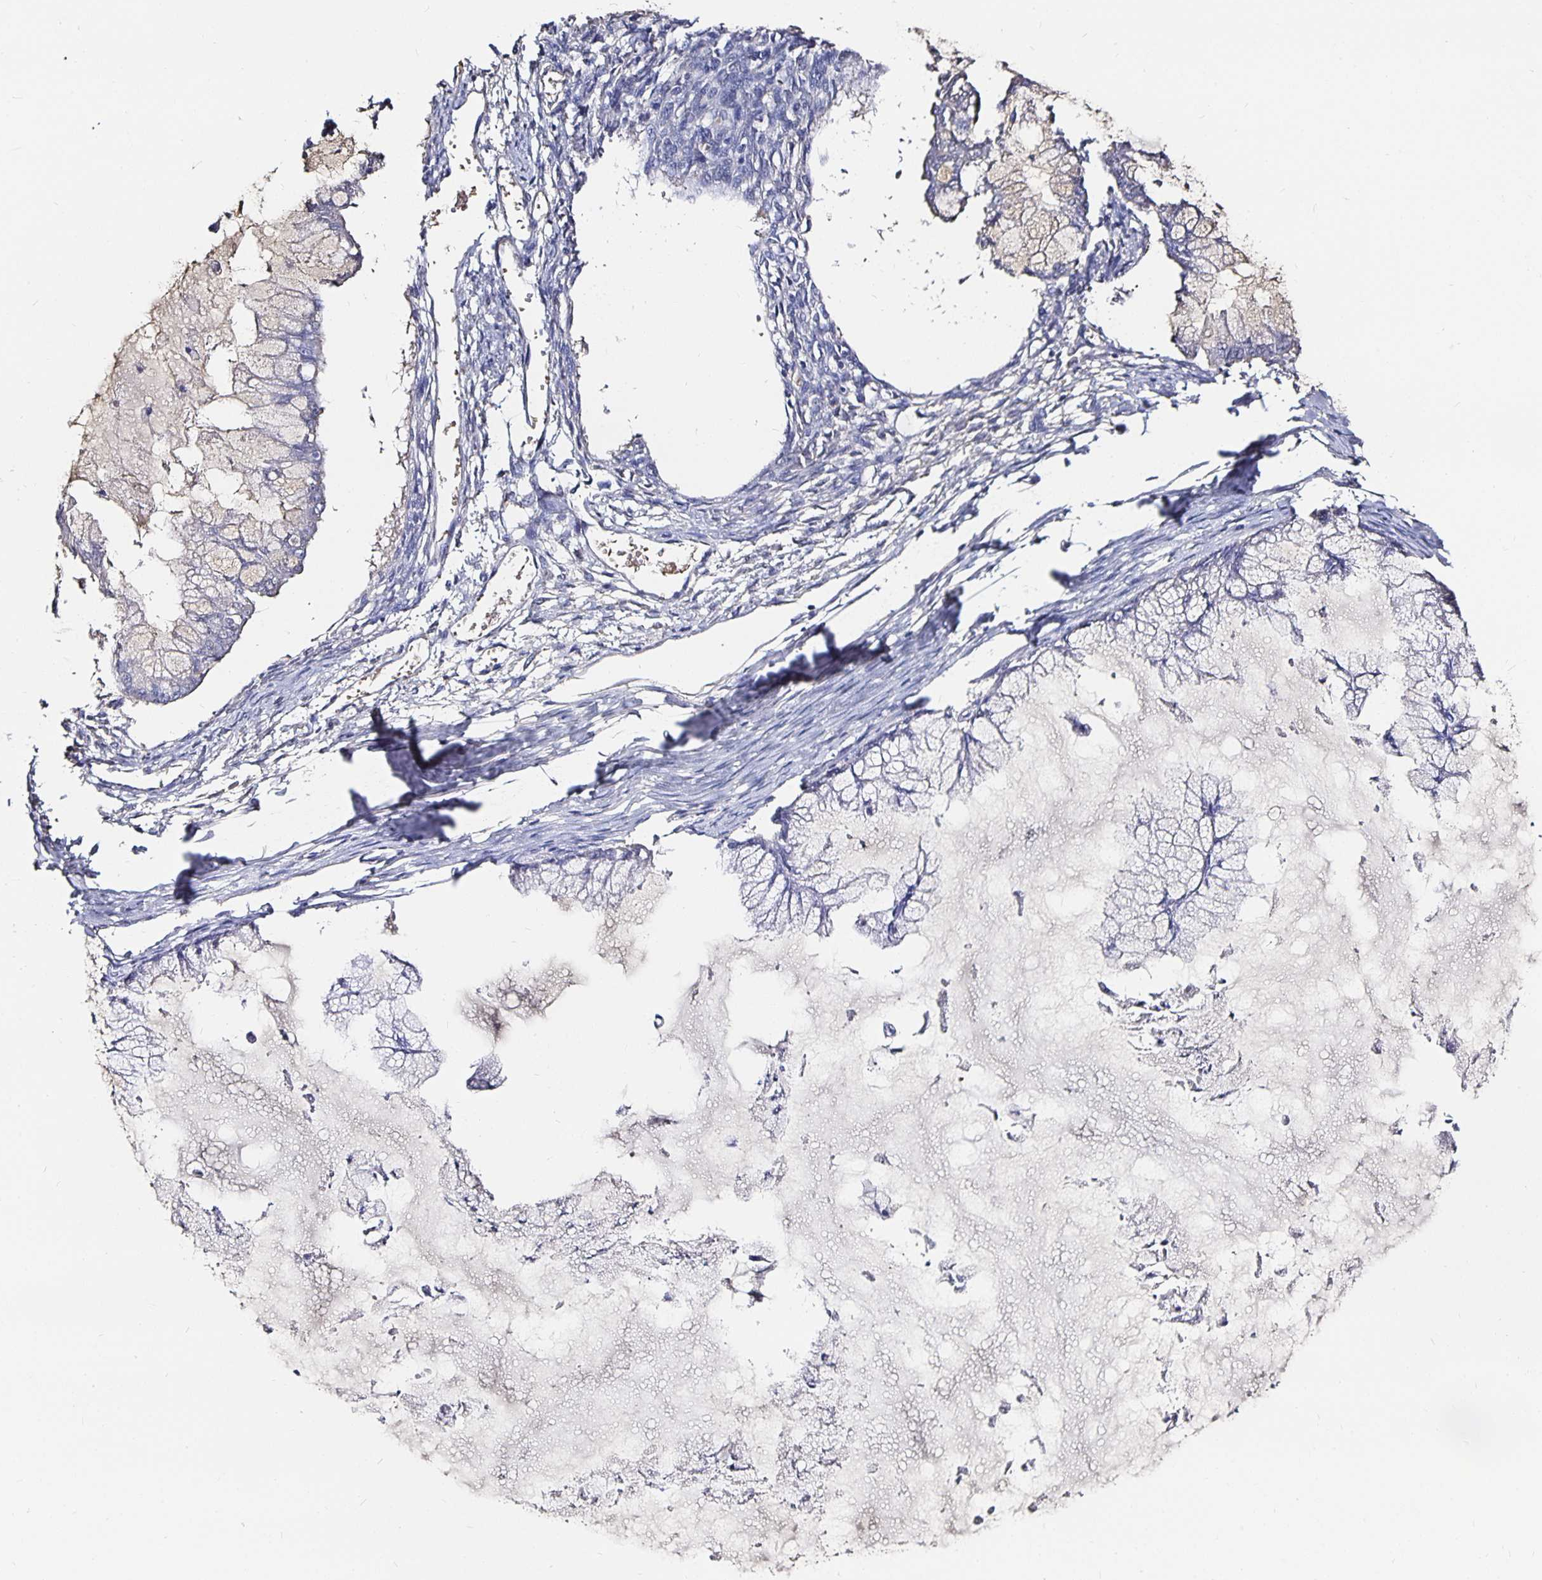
{"staining": {"intensity": "negative", "quantity": "none", "location": "none"}, "tissue": "ovarian cancer", "cell_type": "Tumor cells", "image_type": "cancer", "snomed": [{"axis": "morphology", "description": "Cystadenocarcinoma, mucinous, NOS"}, {"axis": "topography", "description": "Ovary"}], "caption": "The photomicrograph demonstrates no staining of tumor cells in ovarian cancer (mucinous cystadenocarcinoma).", "gene": "TTR", "patient": {"sex": "female", "age": 34}}